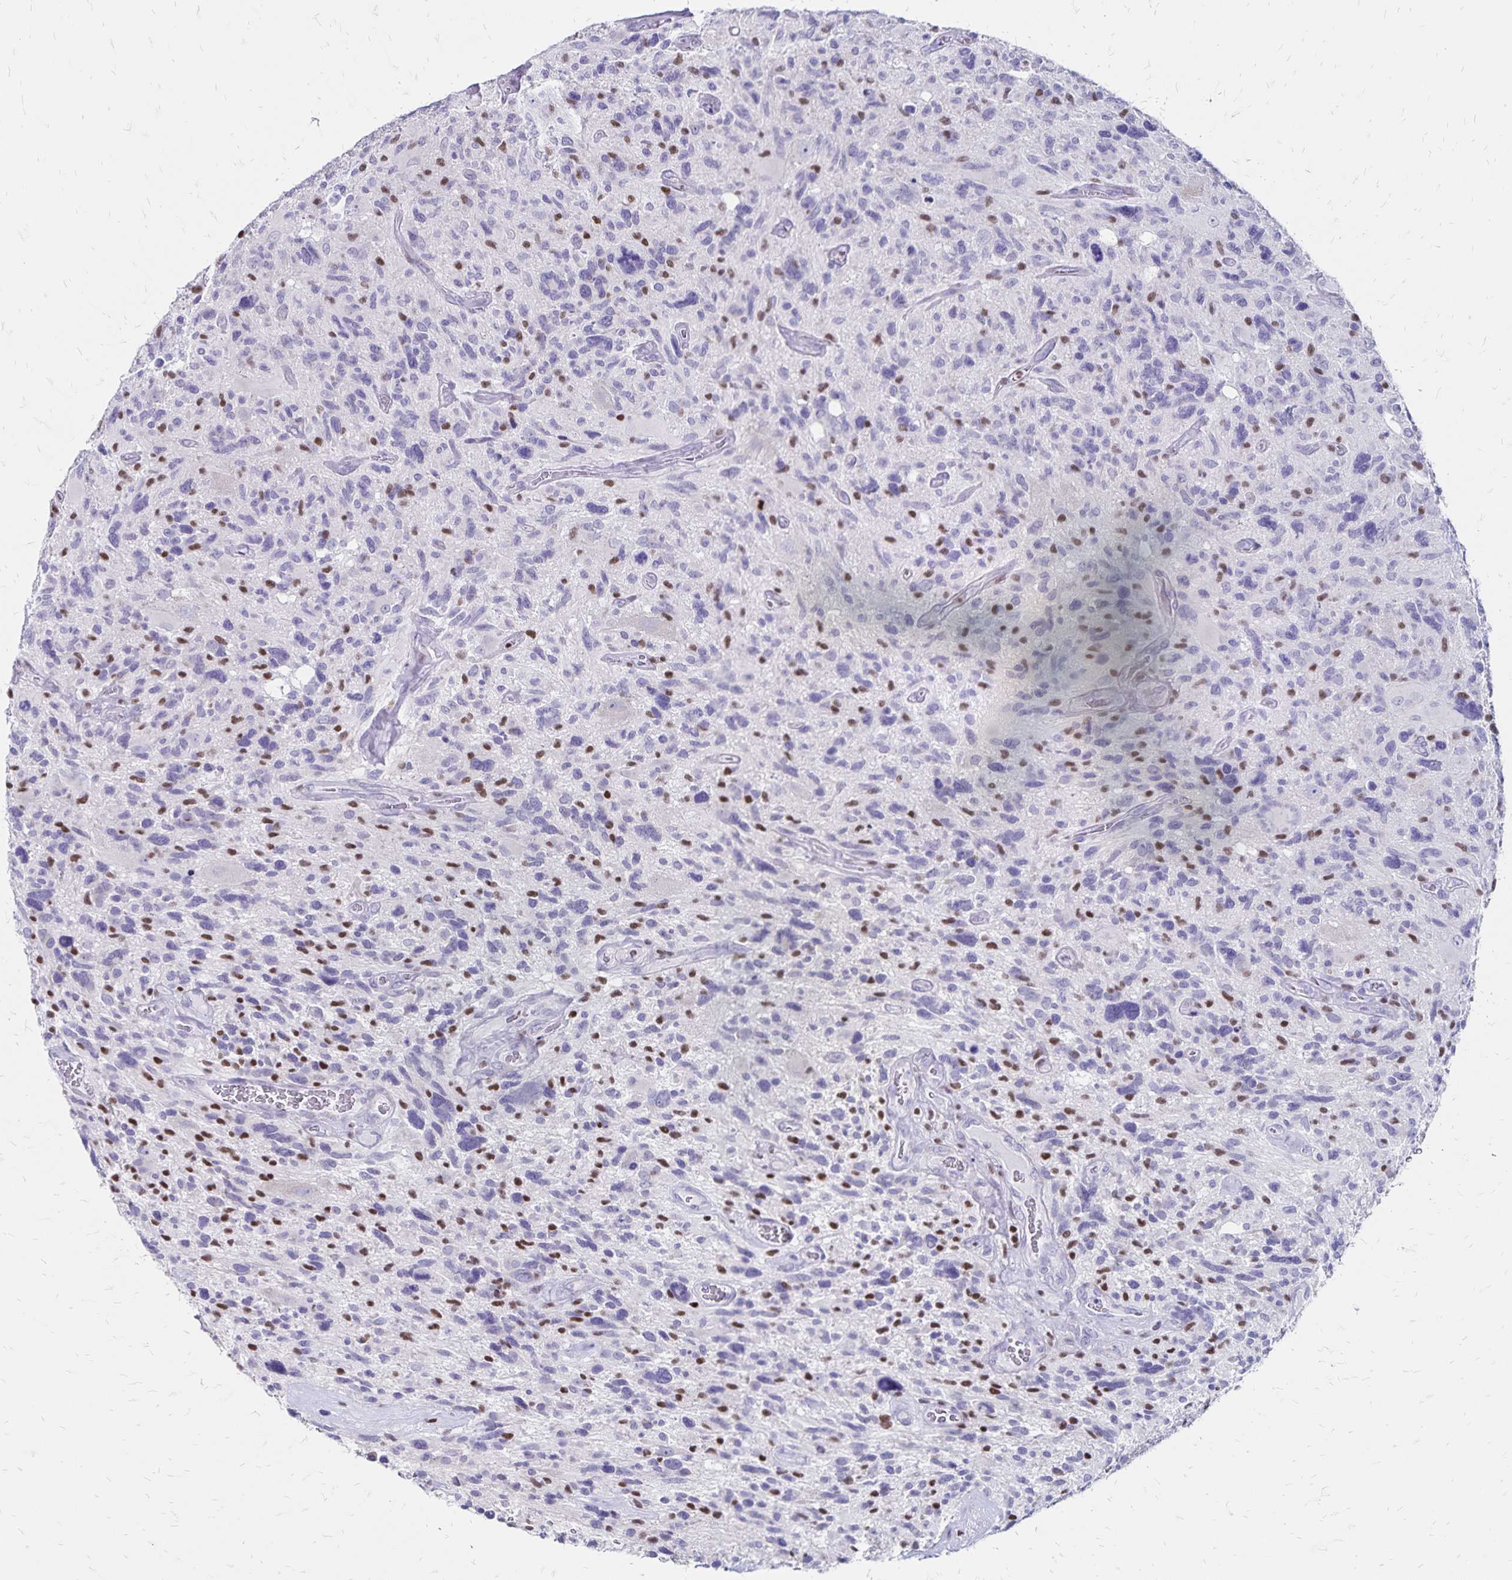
{"staining": {"intensity": "negative", "quantity": "none", "location": "none"}, "tissue": "glioma", "cell_type": "Tumor cells", "image_type": "cancer", "snomed": [{"axis": "morphology", "description": "Glioma, malignant, High grade"}, {"axis": "topography", "description": "Brain"}], "caption": "Micrograph shows no significant protein staining in tumor cells of malignant high-grade glioma.", "gene": "IKZF1", "patient": {"sex": "male", "age": 49}}